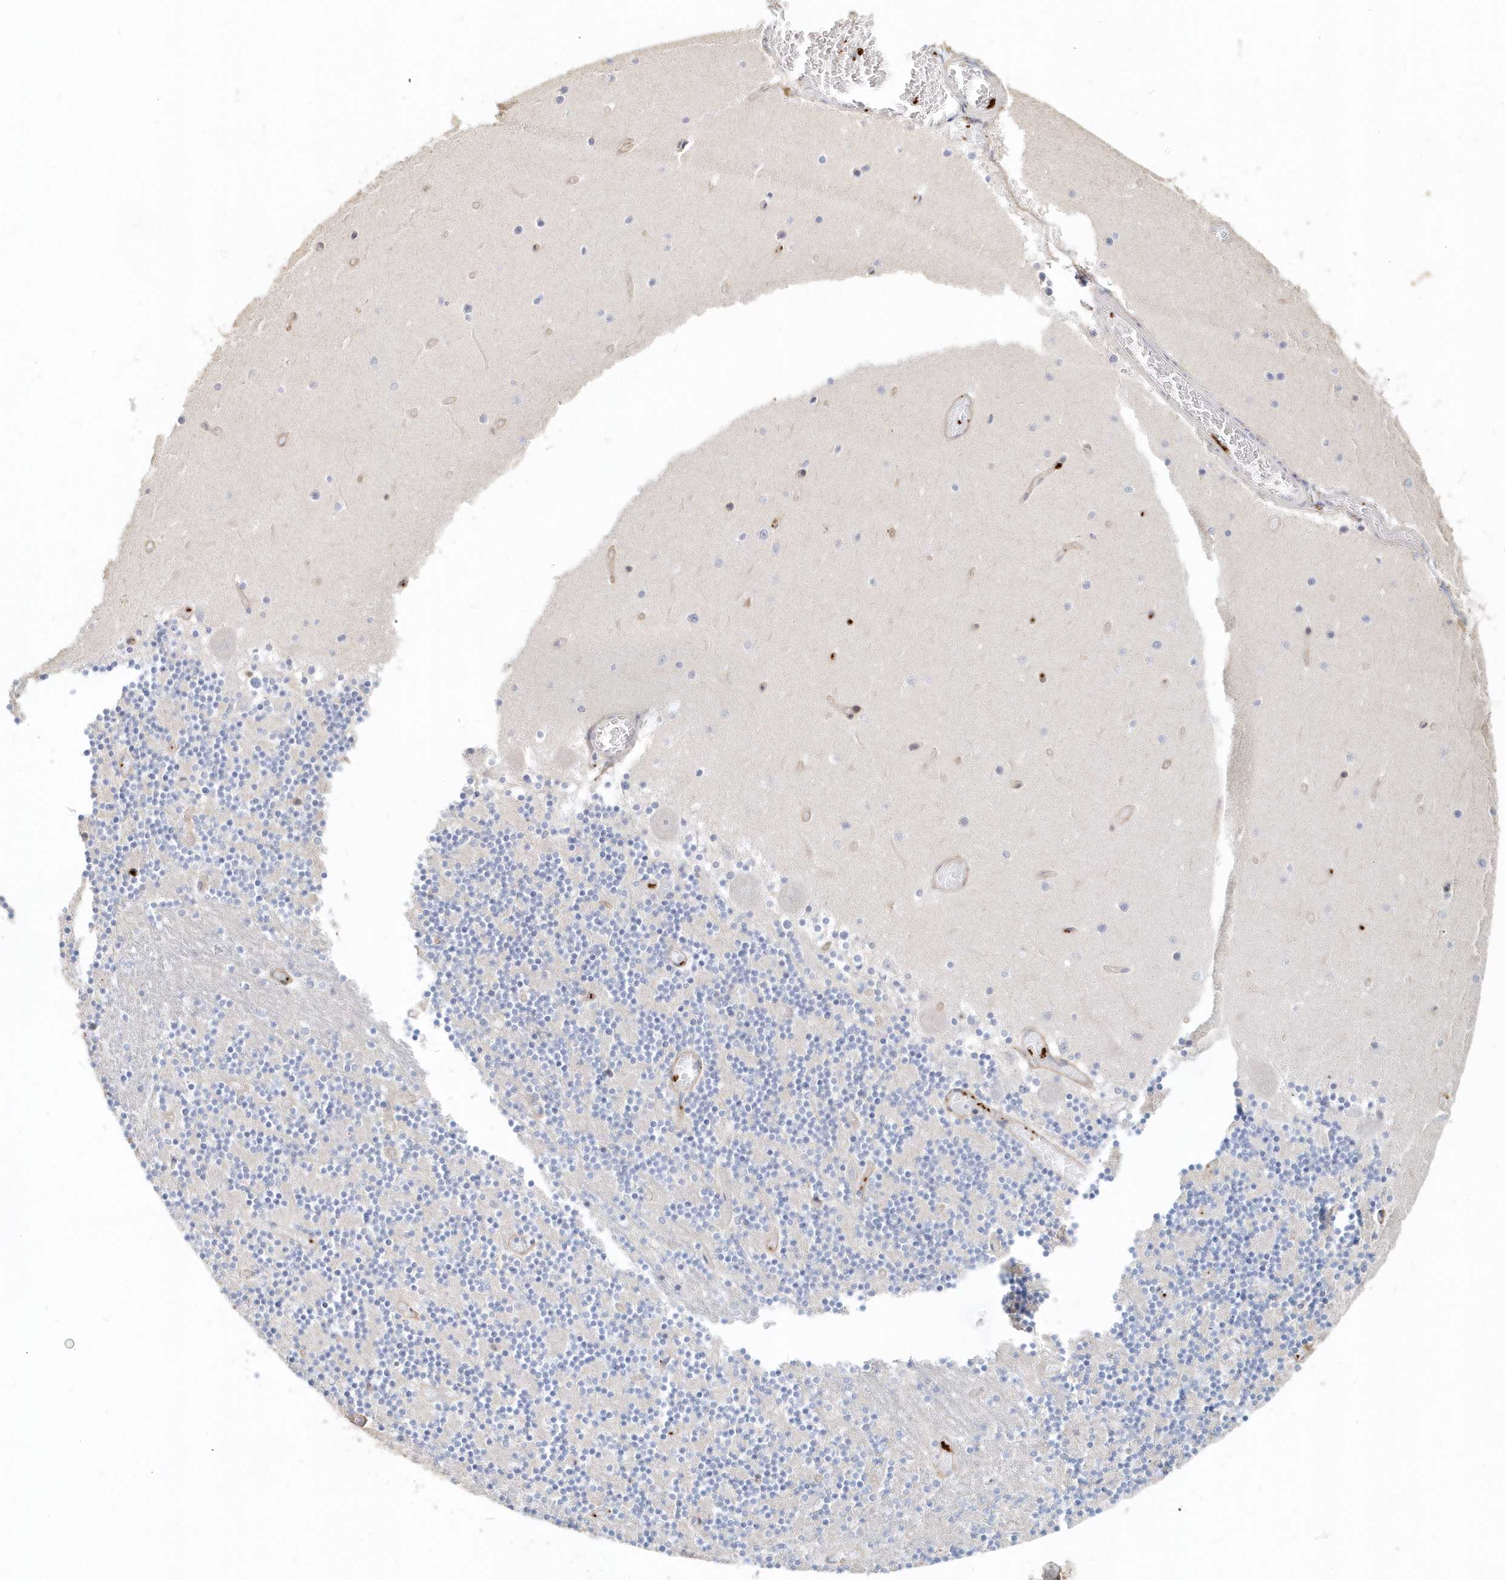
{"staining": {"intensity": "negative", "quantity": "none", "location": "none"}, "tissue": "cerebellum", "cell_type": "Cells in granular layer", "image_type": "normal", "snomed": [{"axis": "morphology", "description": "Normal tissue, NOS"}, {"axis": "topography", "description": "Cerebellum"}], "caption": "Micrograph shows no significant protein expression in cells in granular layer of normal cerebellum. The staining was performed using DAB (3,3'-diaminobenzidine) to visualize the protein expression in brown, while the nuclei were stained in blue with hematoxylin (Magnification: 20x).", "gene": "MMRN1", "patient": {"sex": "female", "age": 28}}